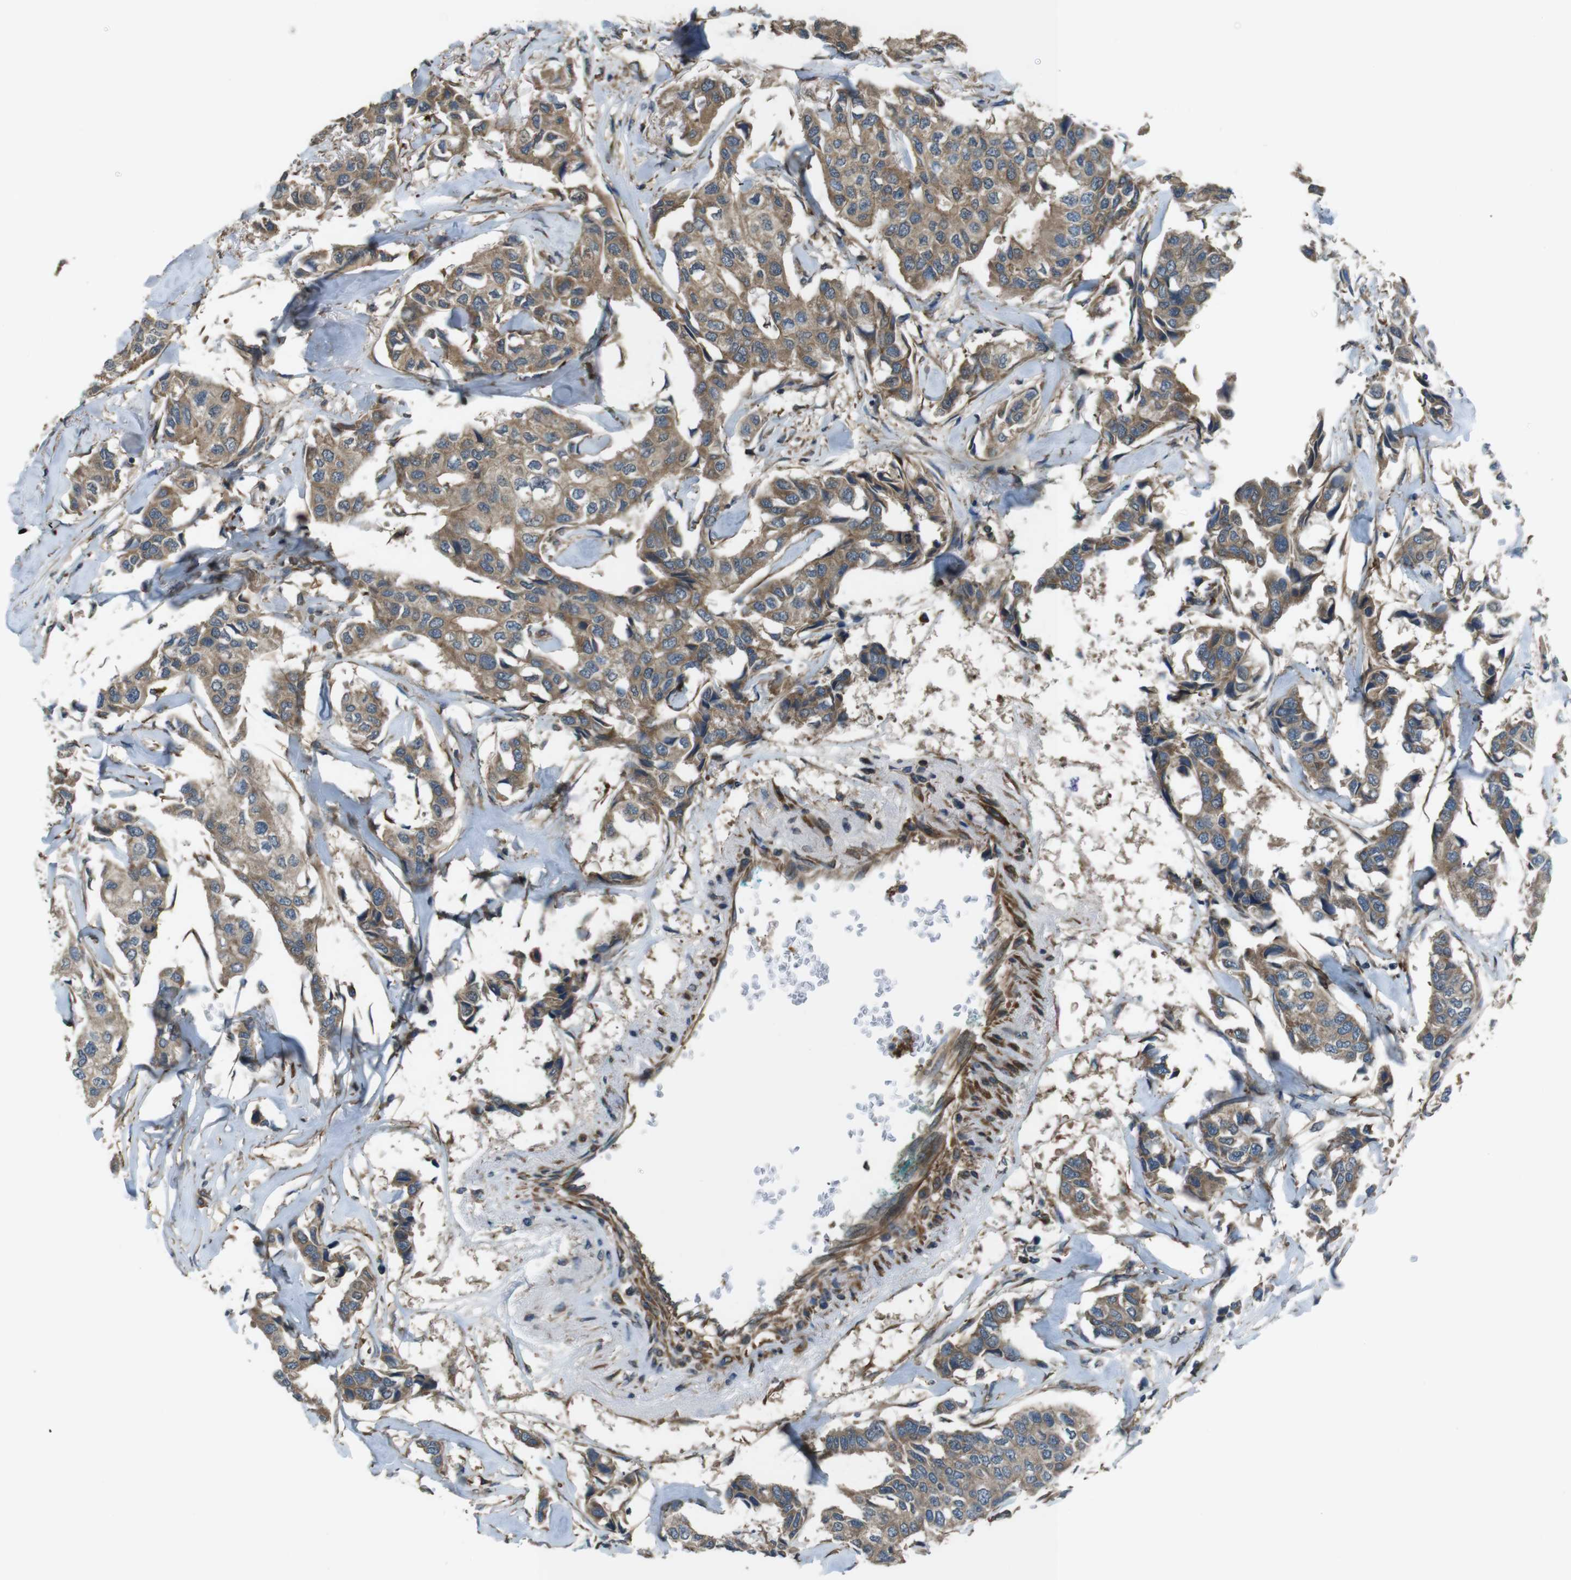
{"staining": {"intensity": "moderate", "quantity": ">75%", "location": "cytoplasmic/membranous"}, "tissue": "breast cancer", "cell_type": "Tumor cells", "image_type": "cancer", "snomed": [{"axis": "morphology", "description": "Duct carcinoma"}, {"axis": "topography", "description": "Breast"}], "caption": "Protein staining reveals moderate cytoplasmic/membranous expression in about >75% of tumor cells in breast invasive ductal carcinoma.", "gene": "FUT2", "patient": {"sex": "female", "age": 80}}